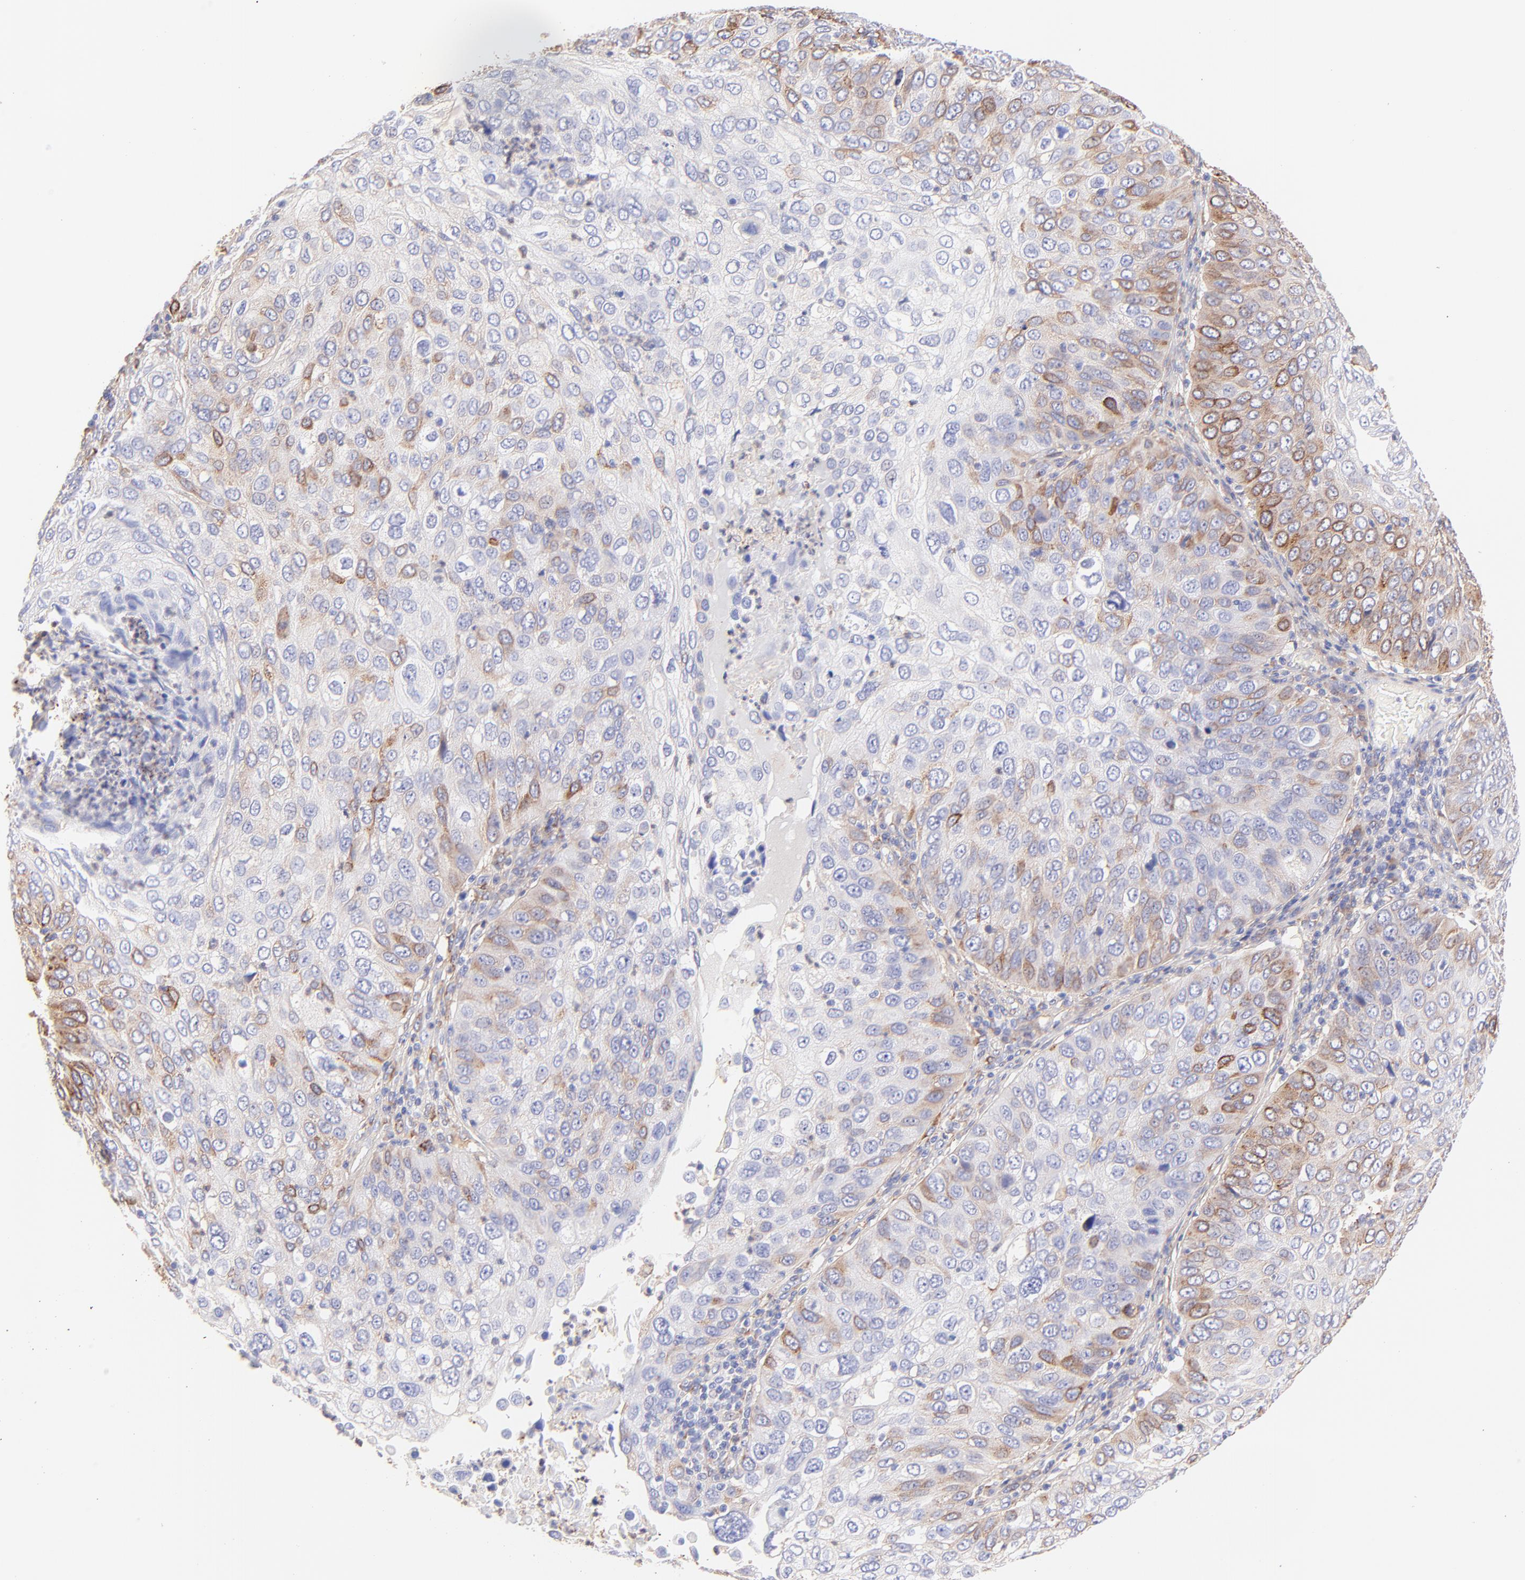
{"staining": {"intensity": "moderate", "quantity": "<25%", "location": "cytoplasmic/membranous"}, "tissue": "skin cancer", "cell_type": "Tumor cells", "image_type": "cancer", "snomed": [{"axis": "morphology", "description": "Squamous cell carcinoma, NOS"}, {"axis": "topography", "description": "Skin"}], "caption": "Human skin cancer stained with a brown dye displays moderate cytoplasmic/membranous positive expression in about <25% of tumor cells.", "gene": "BGN", "patient": {"sex": "male", "age": 87}}